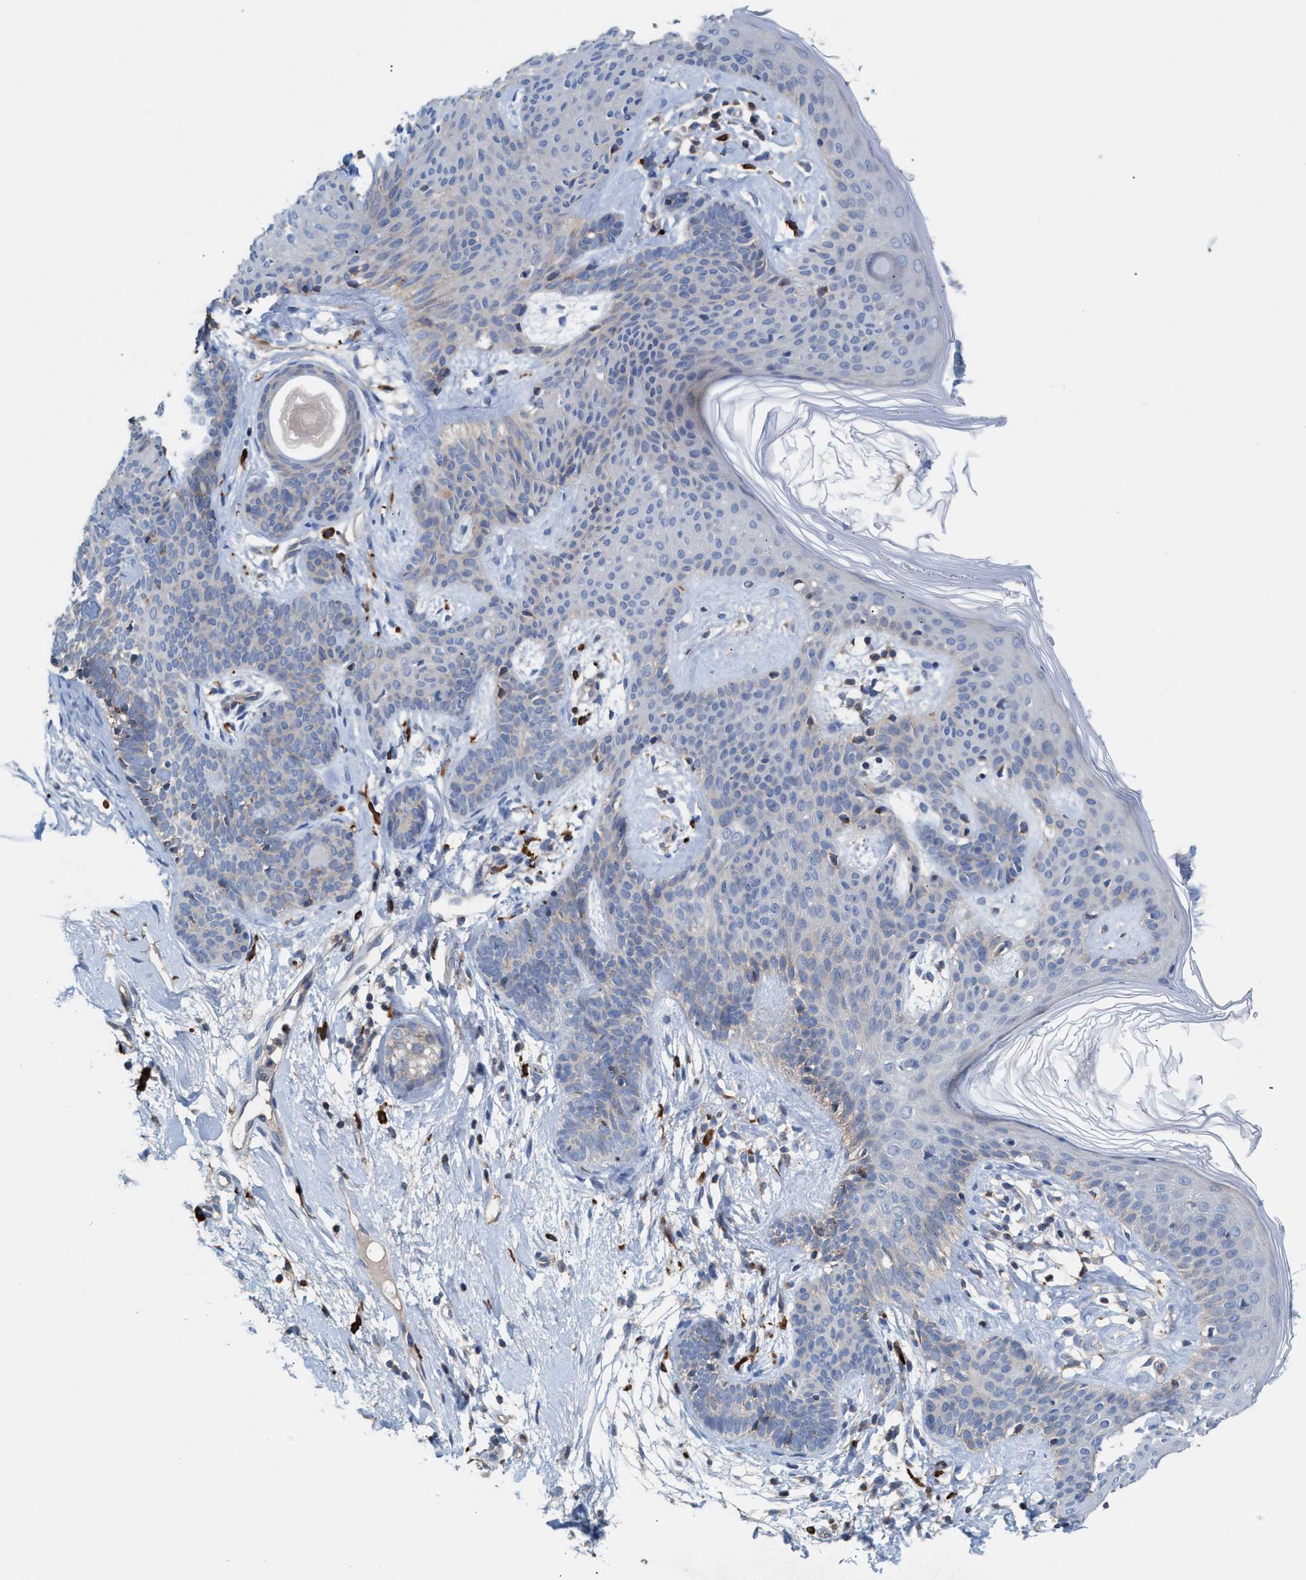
{"staining": {"intensity": "negative", "quantity": "none", "location": "none"}, "tissue": "skin cancer", "cell_type": "Tumor cells", "image_type": "cancer", "snomed": [{"axis": "morphology", "description": "Developmental malformation"}, {"axis": "morphology", "description": "Basal cell carcinoma"}, {"axis": "topography", "description": "Skin"}], "caption": "A histopathology image of skin cancer (basal cell carcinoma) stained for a protein shows no brown staining in tumor cells.", "gene": "MRM1", "patient": {"sex": "female", "age": 62}}